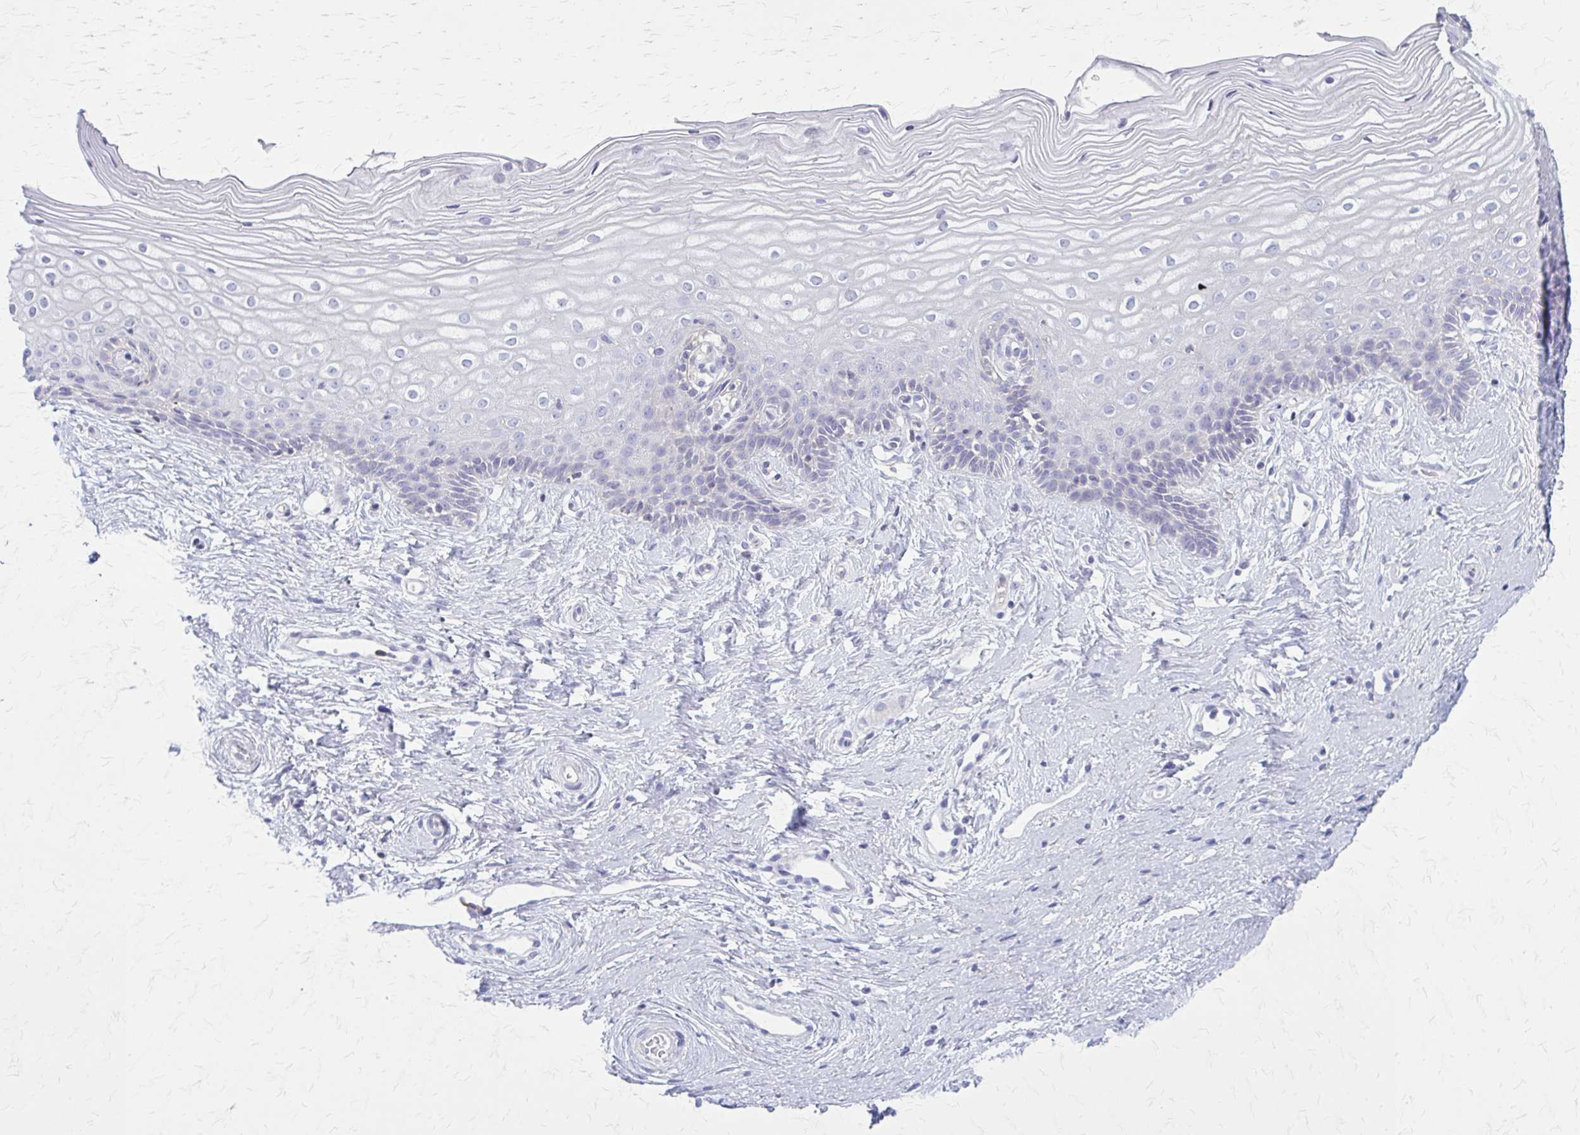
{"staining": {"intensity": "strong", "quantity": "<25%", "location": "cytoplasmic/membranous"}, "tissue": "cervix", "cell_type": "Glandular cells", "image_type": "normal", "snomed": [{"axis": "morphology", "description": "Normal tissue, NOS"}, {"axis": "topography", "description": "Cervix"}], "caption": "Immunohistochemistry of unremarkable human cervix demonstrates medium levels of strong cytoplasmic/membranous expression in approximately <25% of glandular cells. The staining is performed using DAB brown chromogen to label protein expression. The nuclei are counter-stained blue using hematoxylin.", "gene": "PITPNM1", "patient": {"sex": "female", "age": 40}}